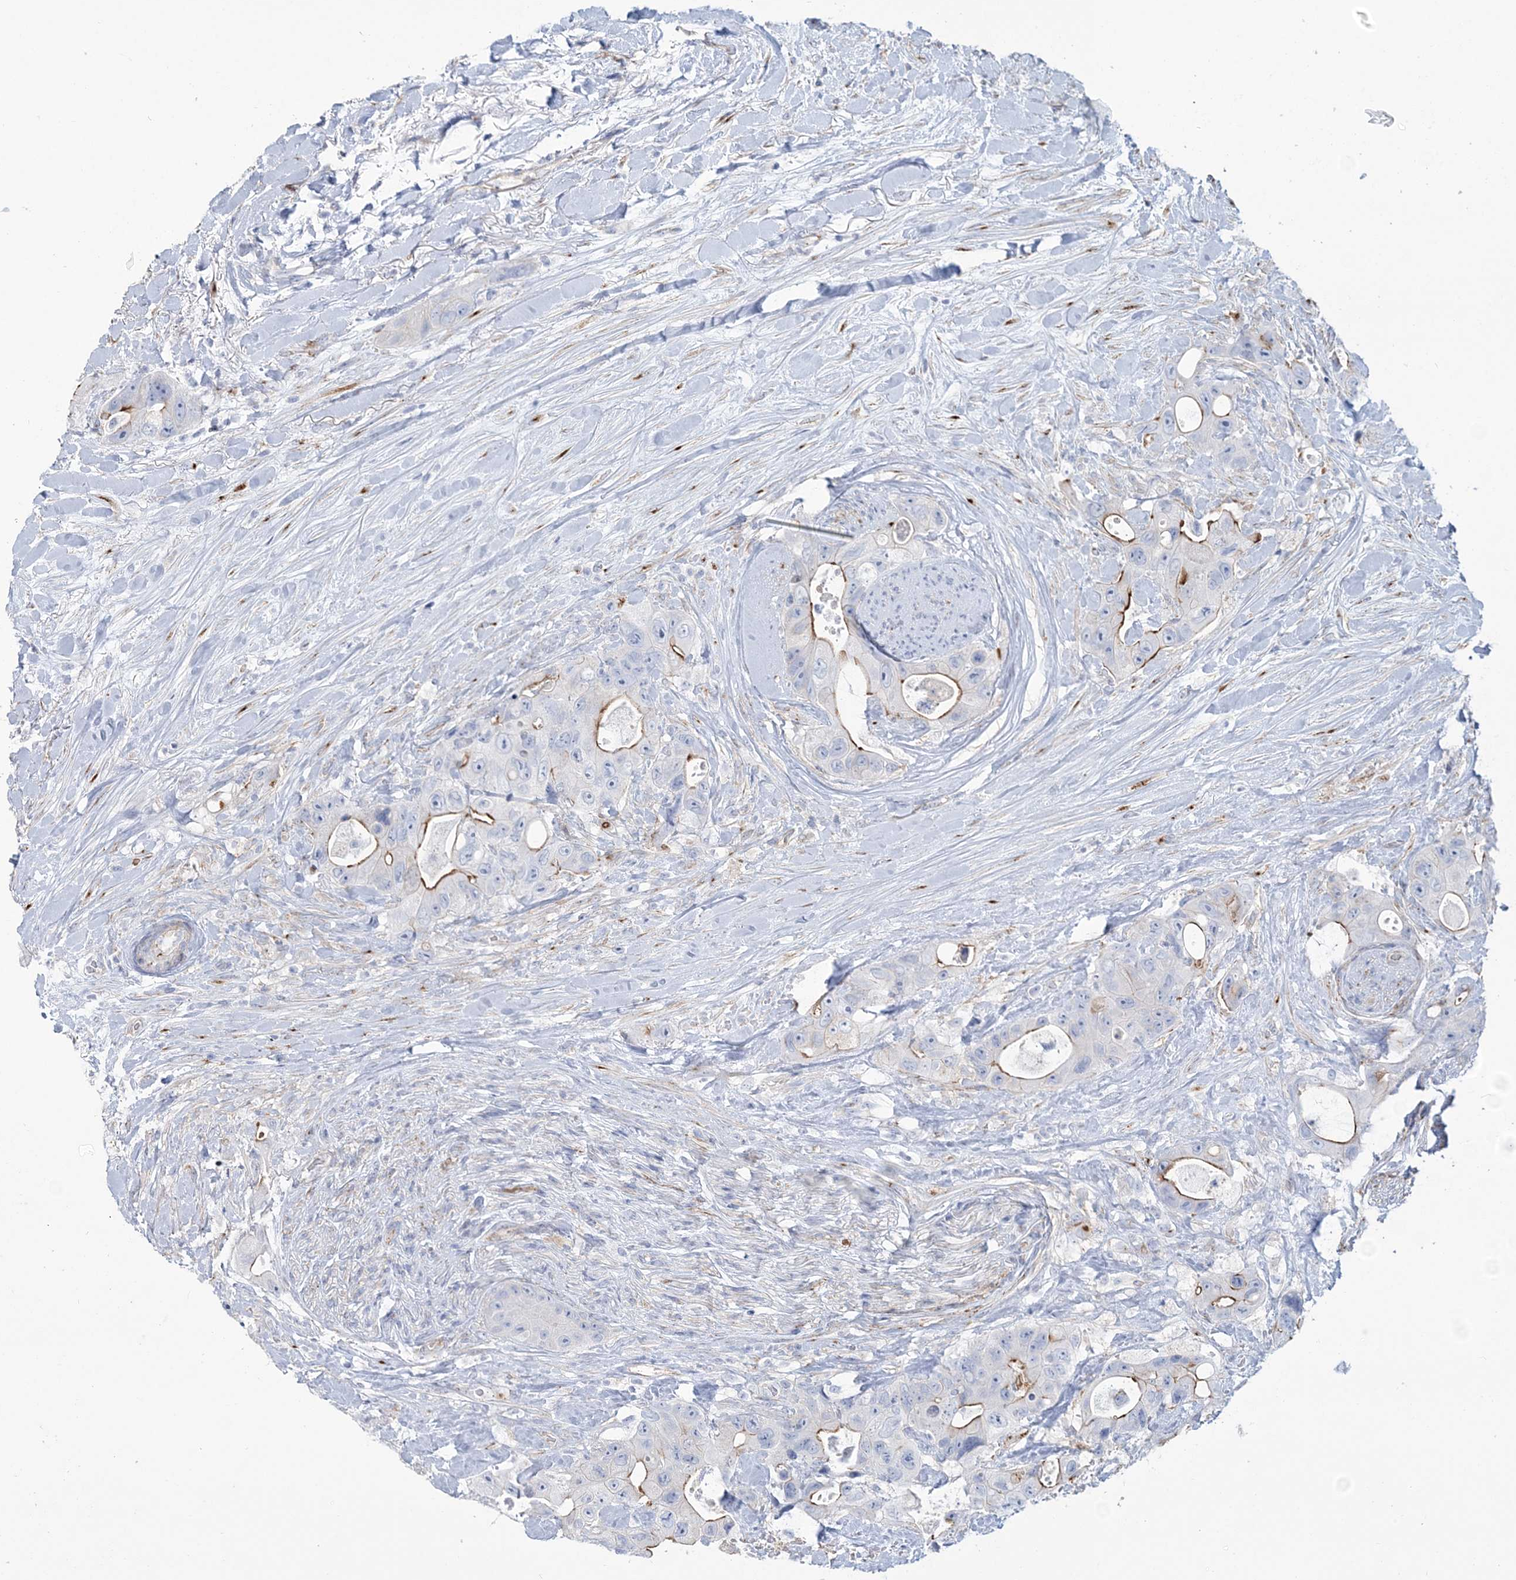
{"staining": {"intensity": "strong", "quantity": "<25%", "location": "cytoplasmic/membranous"}, "tissue": "colorectal cancer", "cell_type": "Tumor cells", "image_type": "cancer", "snomed": [{"axis": "morphology", "description": "Adenocarcinoma, NOS"}, {"axis": "topography", "description": "Colon"}], "caption": "Tumor cells show medium levels of strong cytoplasmic/membranous positivity in approximately <25% of cells in colorectal cancer (adenocarcinoma). (Brightfield microscopy of DAB IHC at high magnification).", "gene": "RAB11FIP5", "patient": {"sex": "female", "age": 46}}